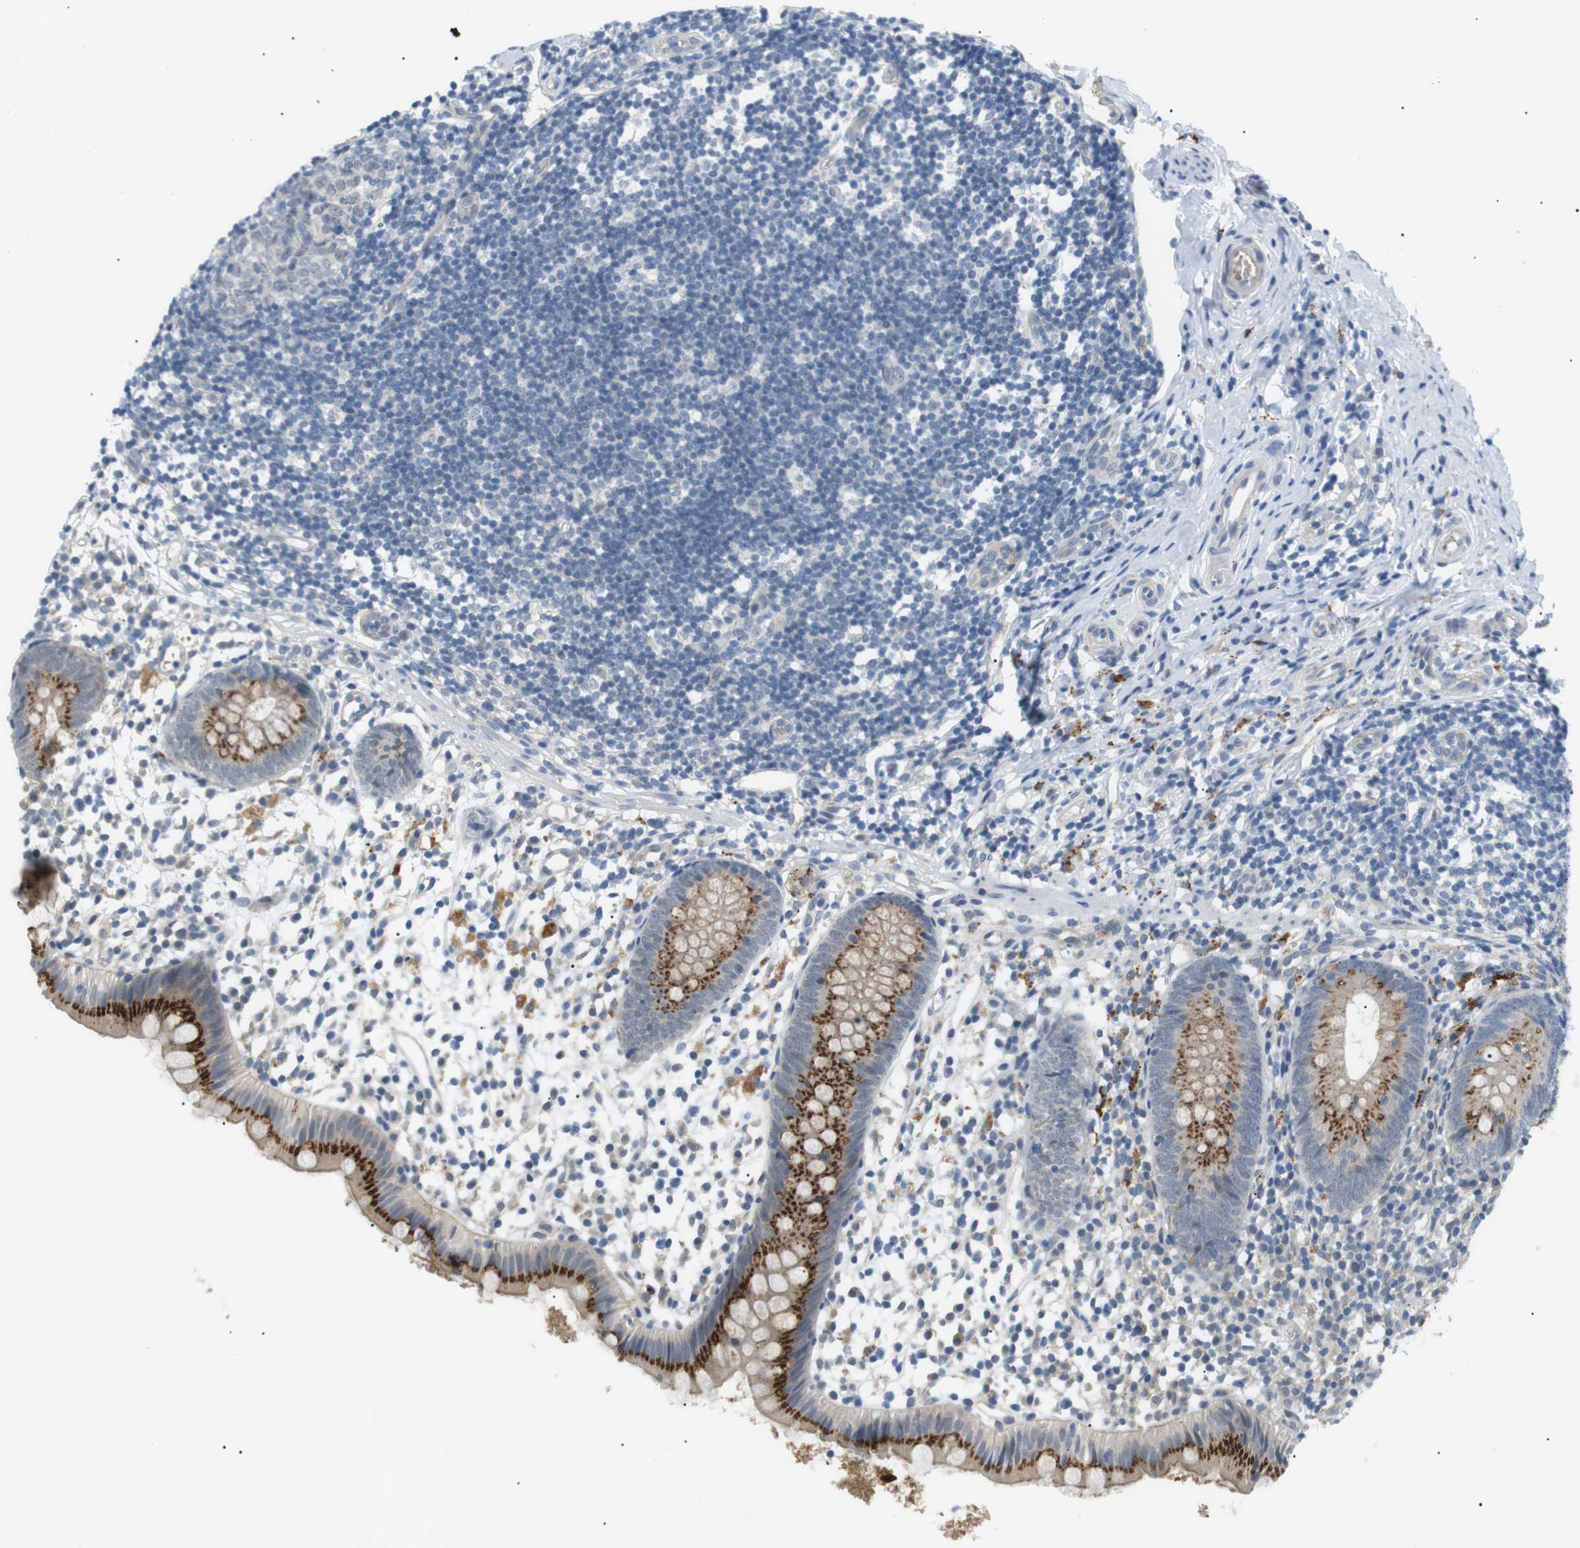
{"staining": {"intensity": "strong", "quantity": ">75%", "location": "cytoplasmic/membranous"}, "tissue": "appendix", "cell_type": "Glandular cells", "image_type": "normal", "snomed": [{"axis": "morphology", "description": "Normal tissue, NOS"}, {"axis": "topography", "description": "Appendix"}], "caption": "Appendix was stained to show a protein in brown. There is high levels of strong cytoplasmic/membranous positivity in about >75% of glandular cells. (DAB IHC, brown staining for protein, blue staining for nuclei).", "gene": "B4GALNT2", "patient": {"sex": "female", "age": 20}}